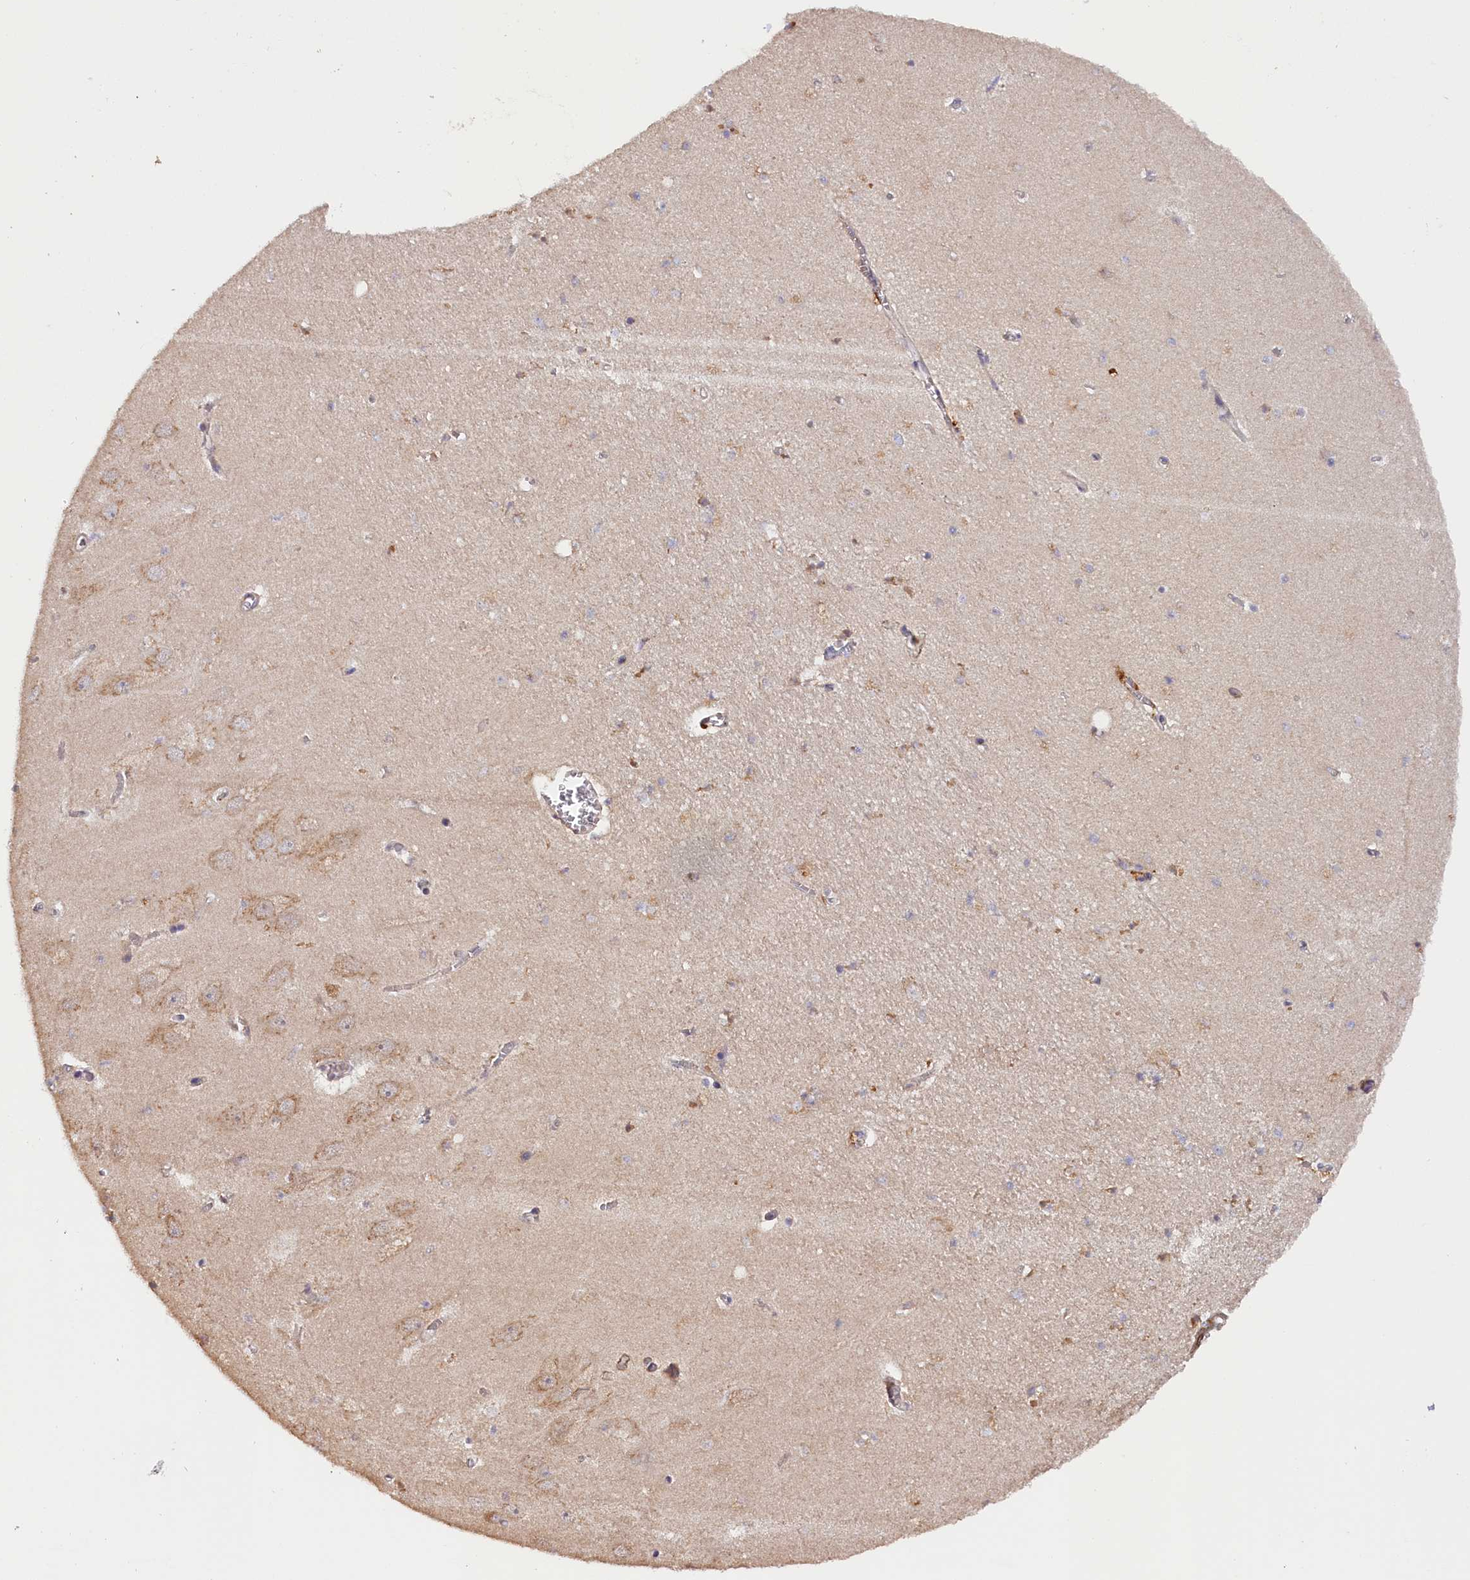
{"staining": {"intensity": "weak", "quantity": "<25%", "location": "cytoplasmic/membranous"}, "tissue": "hippocampus", "cell_type": "Glial cells", "image_type": "normal", "snomed": [{"axis": "morphology", "description": "Normal tissue, NOS"}, {"axis": "topography", "description": "Hippocampus"}], "caption": "Immunohistochemical staining of normal human hippocampus exhibits no significant positivity in glial cells. (DAB (3,3'-diaminobenzidine) immunohistochemistry (IHC) with hematoxylin counter stain).", "gene": "TANGO6", "patient": {"sex": "female", "age": 64}}